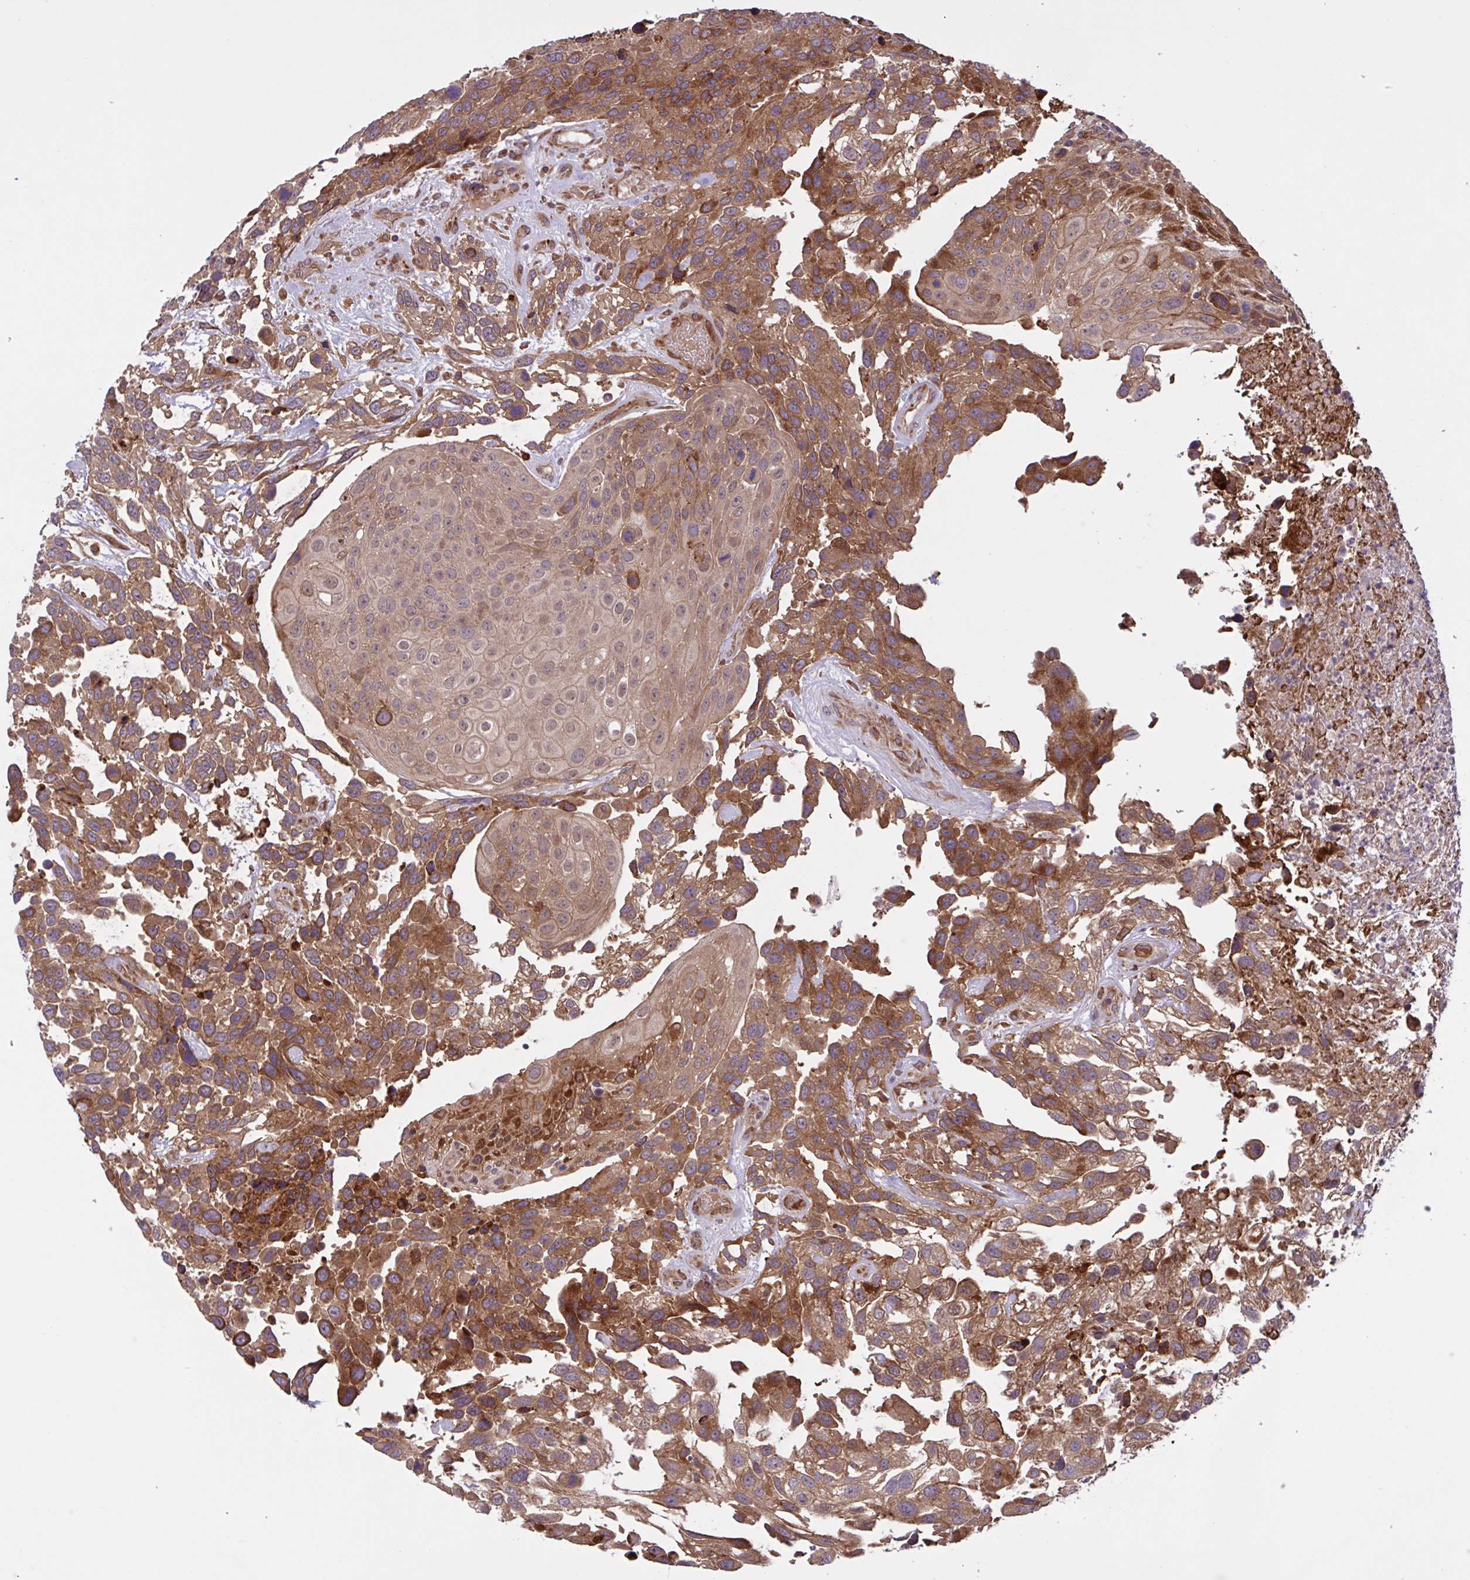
{"staining": {"intensity": "moderate", "quantity": ">75%", "location": "cytoplasmic/membranous"}, "tissue": "urothelial cancer", "cell_type": "Tumor cells", "image_type": "cancer", "snomed": [{"axis": "morphology", "description": "Urothelial carcinoma, High grade"}, {"axis": "topography", "description": "Urinary bladder"}], "caption": "Immunohistochemical staining of high-grade urothelial carcinoma shows medium levels of moderate cytoplasmic/membranous protein staining in approximately >75% of tumor cells.", "gene": "INTS10", "patient": {"sex": "female", "age": 70}}